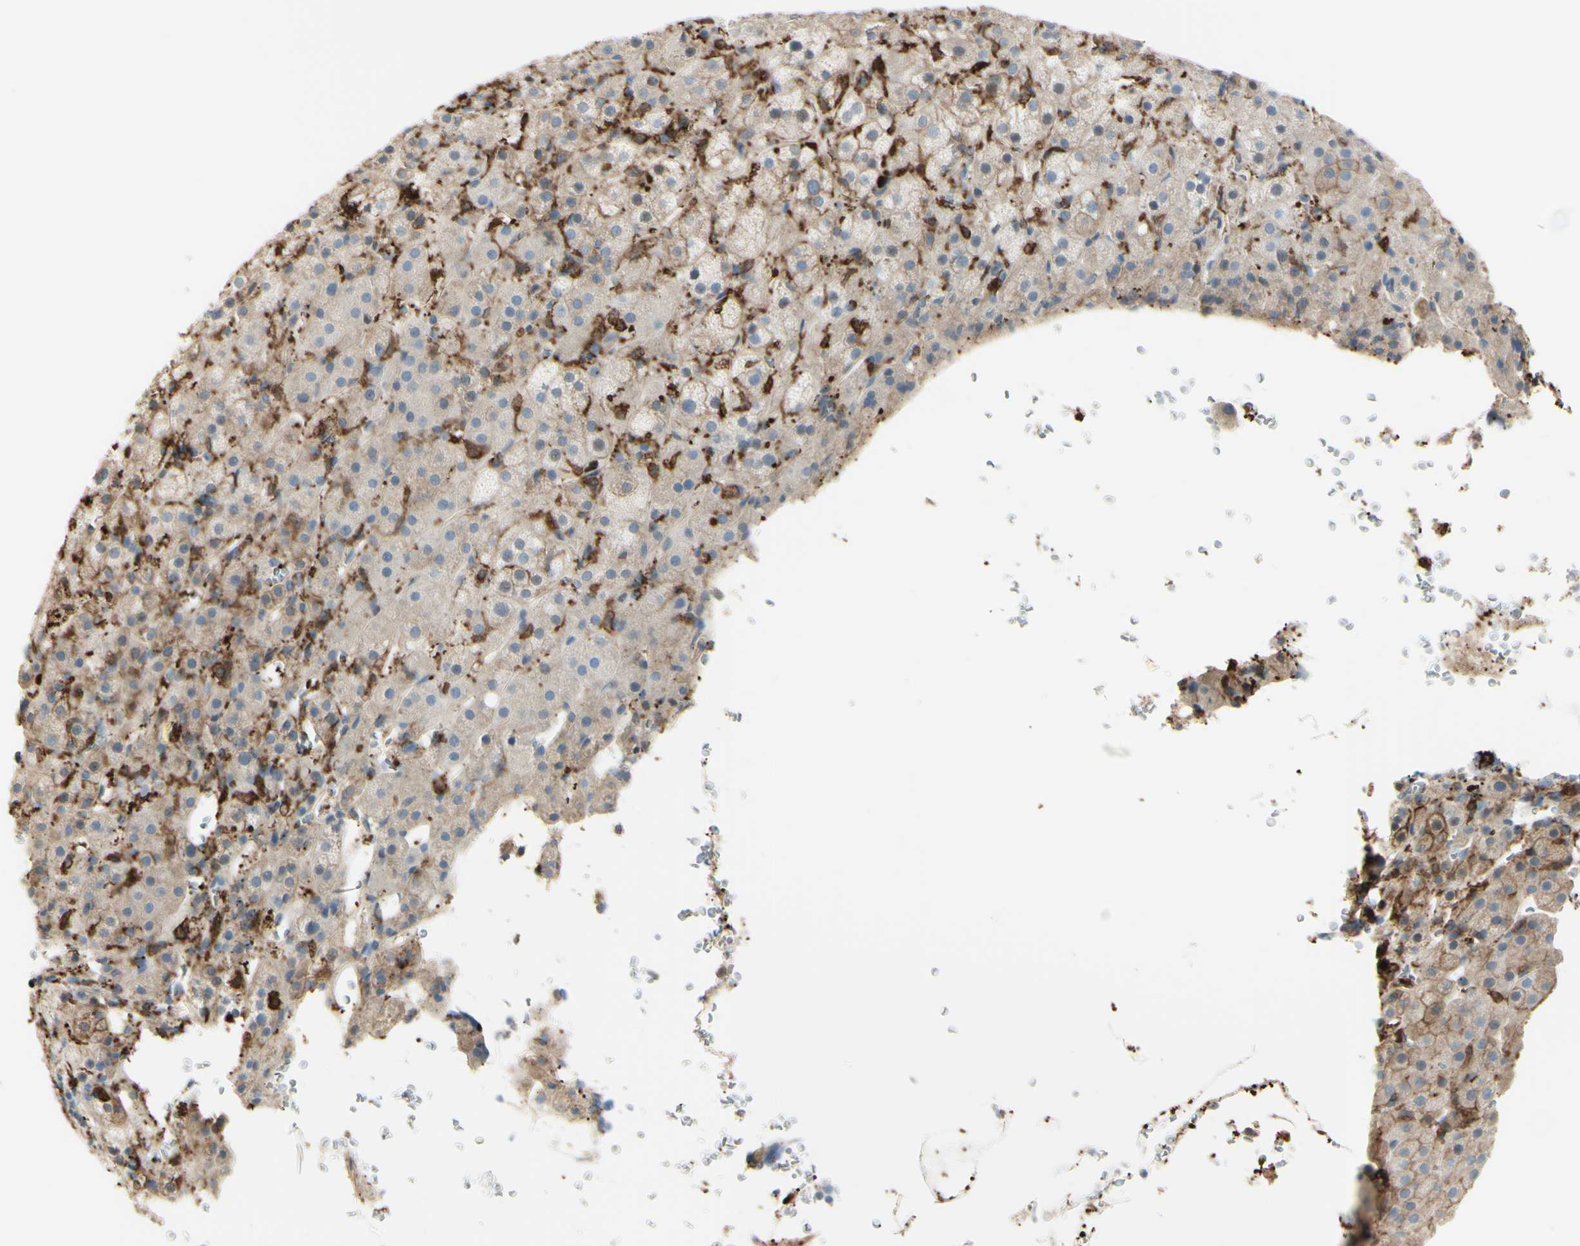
{"staining": {"intensity": "moderate", "quantity": "<25%", "location": "cytoplasmic/membranous"}, "tissue": "adrenal gland", "cell_type": "Glandular cells", "image_type": "normal", "snomed": [{"axis": "morphology", "description": "Normal tissue, NOS"}, {"axis": "topography", "description": "Adrenal gland"}], "caption": "IHC staining of normal adrenal gland, which displays low levels of moderate cytoplasmic/membranous positivity in about <25% of glandular cells indicating moderate cytoplasmic/membranous protein positivity. The staining was performed using DAB (brown) for protein detection and nuclei were counterstained in hematoxylin (blue).", "gene": "GSN", "patient": {"sex": "female", "age": 57}}